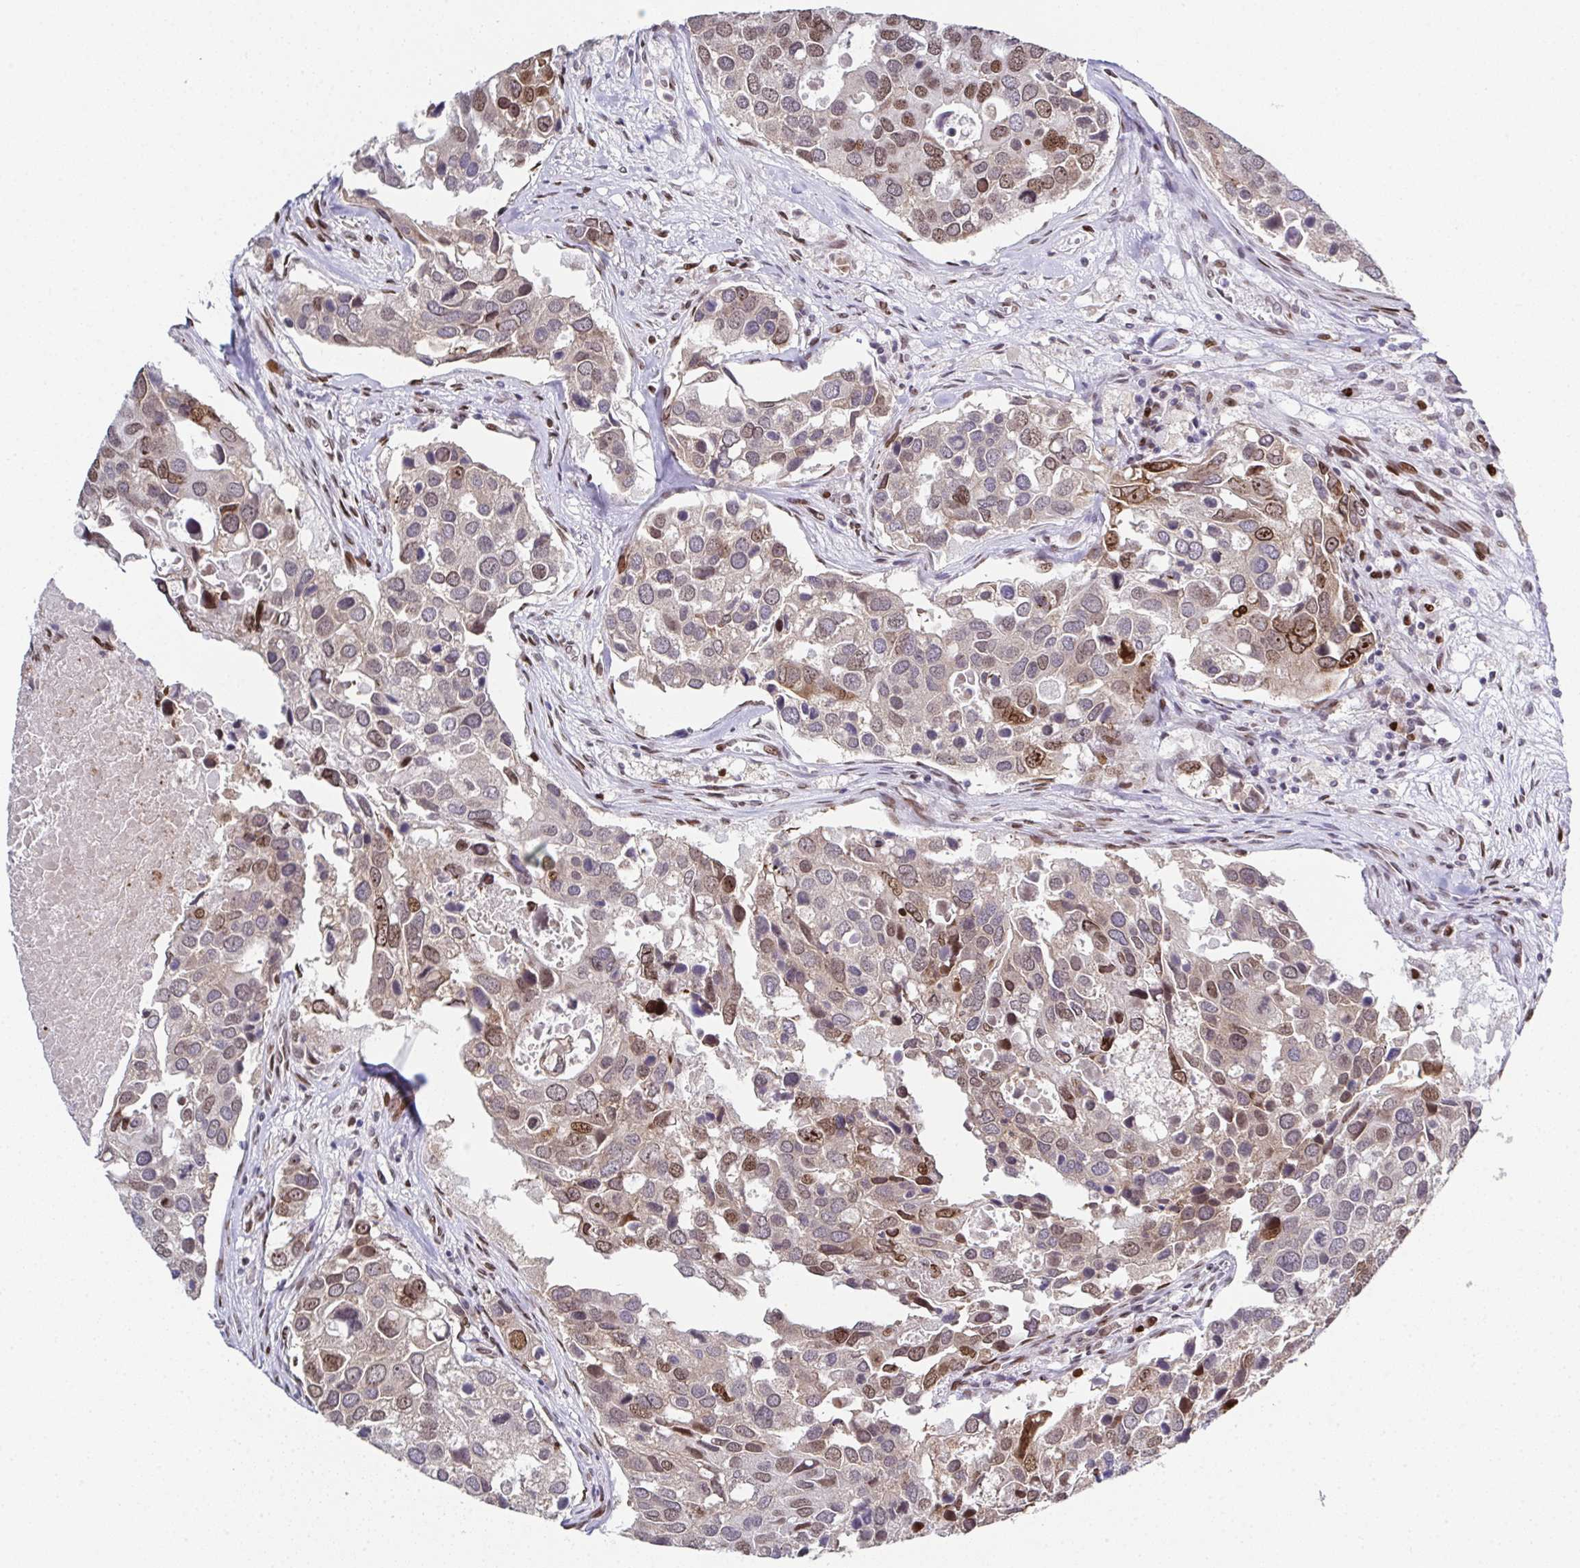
{"staining": {"intensity": "moderate", "quantity": "<25%", "location": "nuclear"}, "tissue": "breast cancer", "cell_type": "Tumor cells", "image_type": "cancer", "snomed": [{"axis": "morphology", "description": "Duct carcinoma"}, {"axis": "topography", "description": "Breast"}], "caption": "Breast cancer was stained to show a protein in brown. There is low levels of moderate nuclear staining in about <25% of tumor cells.", "gene": "RB1", "patient": {"sex": "female", "age": 83}}